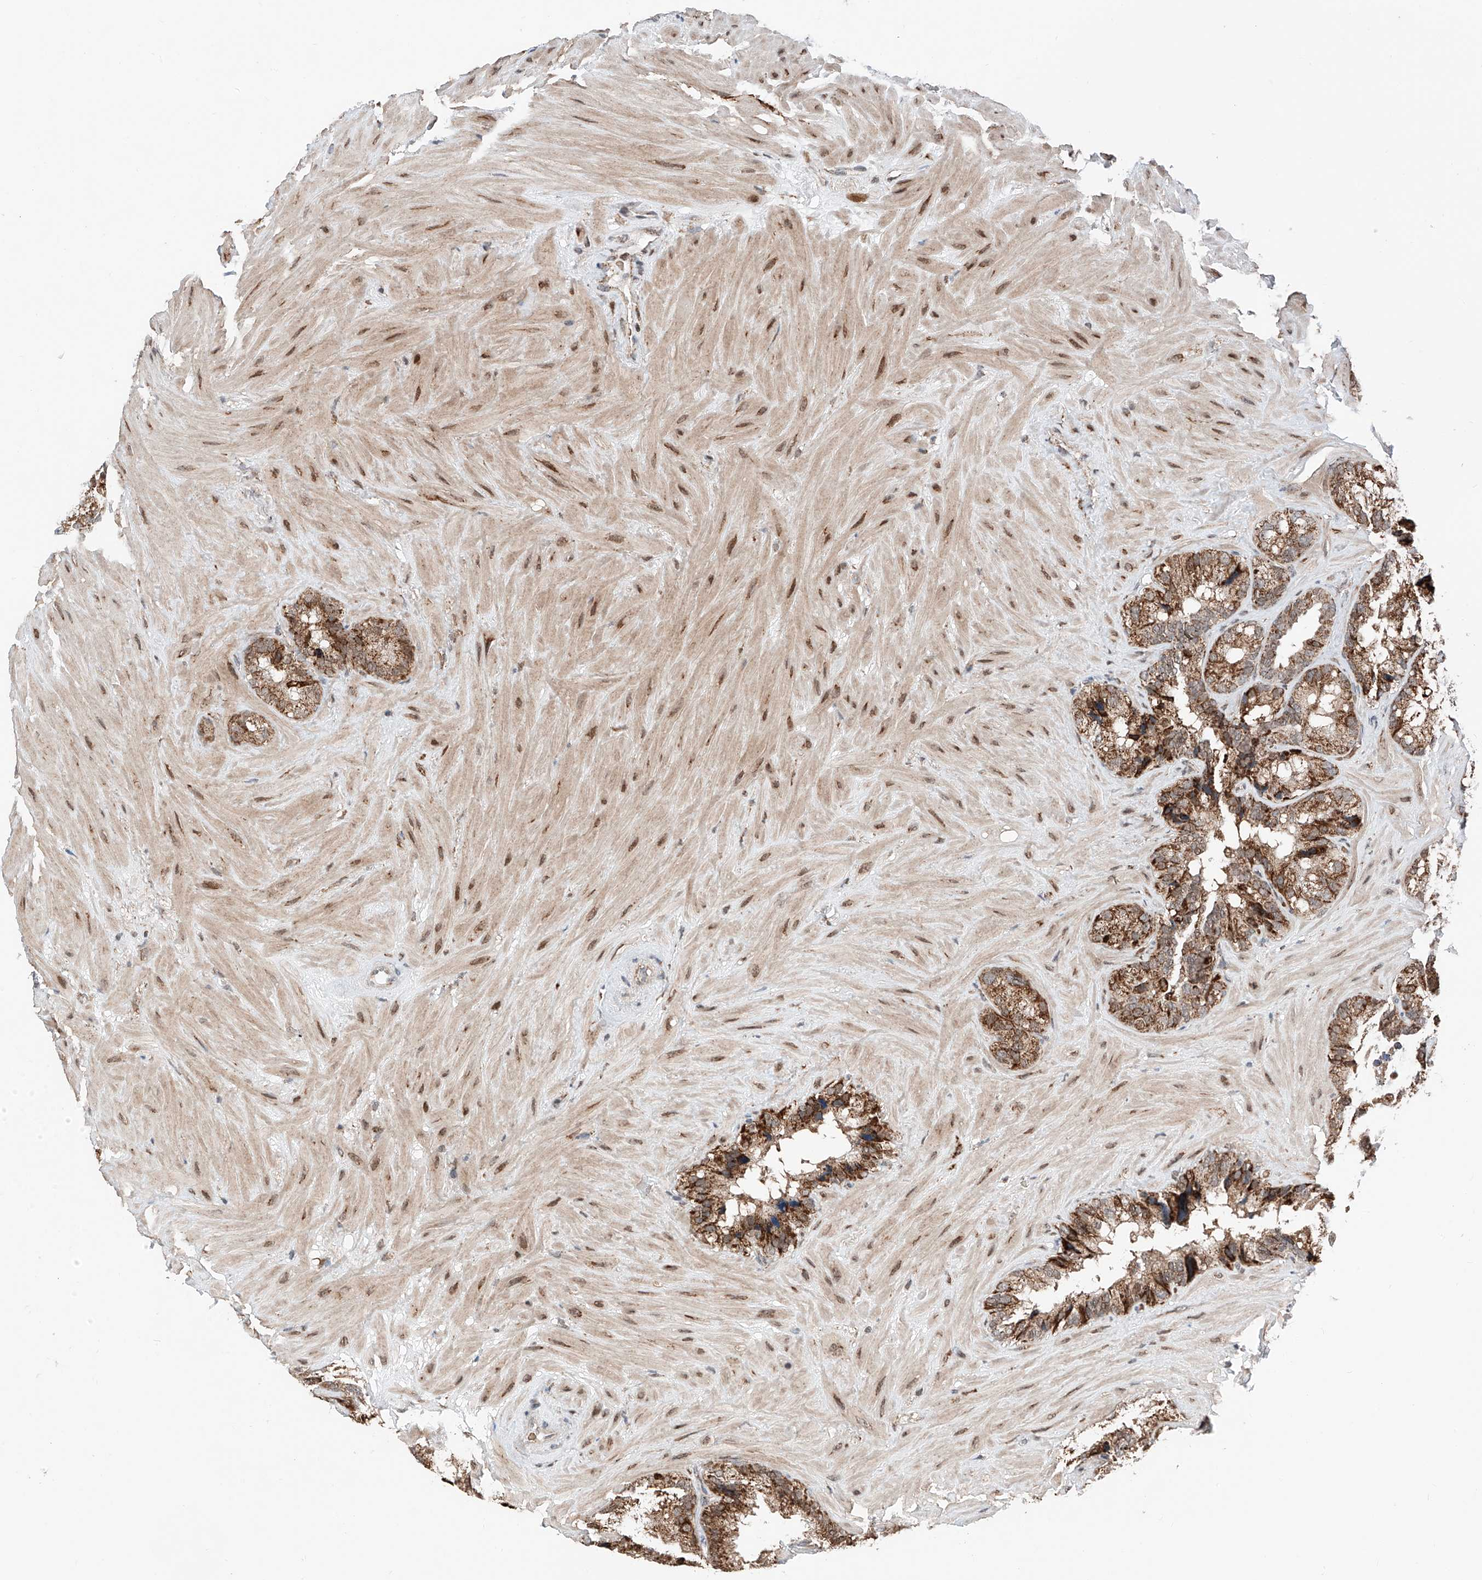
{"staining": {"intensity": "strong", "quantity": ">75%", "location": "cytoplasmic/membranous"}, "tissue": "seminal vesicle", "cell_type": "Glandular cells", "image_type": "normal", "snomed": [{"axis": "morphology", "description": "Normal tissue, NOS"}, {"axis": "topography", "description": "Prostate"}, {"axis": "topography", "description": "Seminal veicle"}], "caption": "The histopathology image demonstrates staining of unremarkable seminal vesicle, revealing strong cytoplasmic/membranous protein expression (brown color) within glandular cells. (DAB IHC with brightfield microscopy, high magnification).", "gene": "ZSCAN29", "patient": {"sex": "male", "age": 68}}